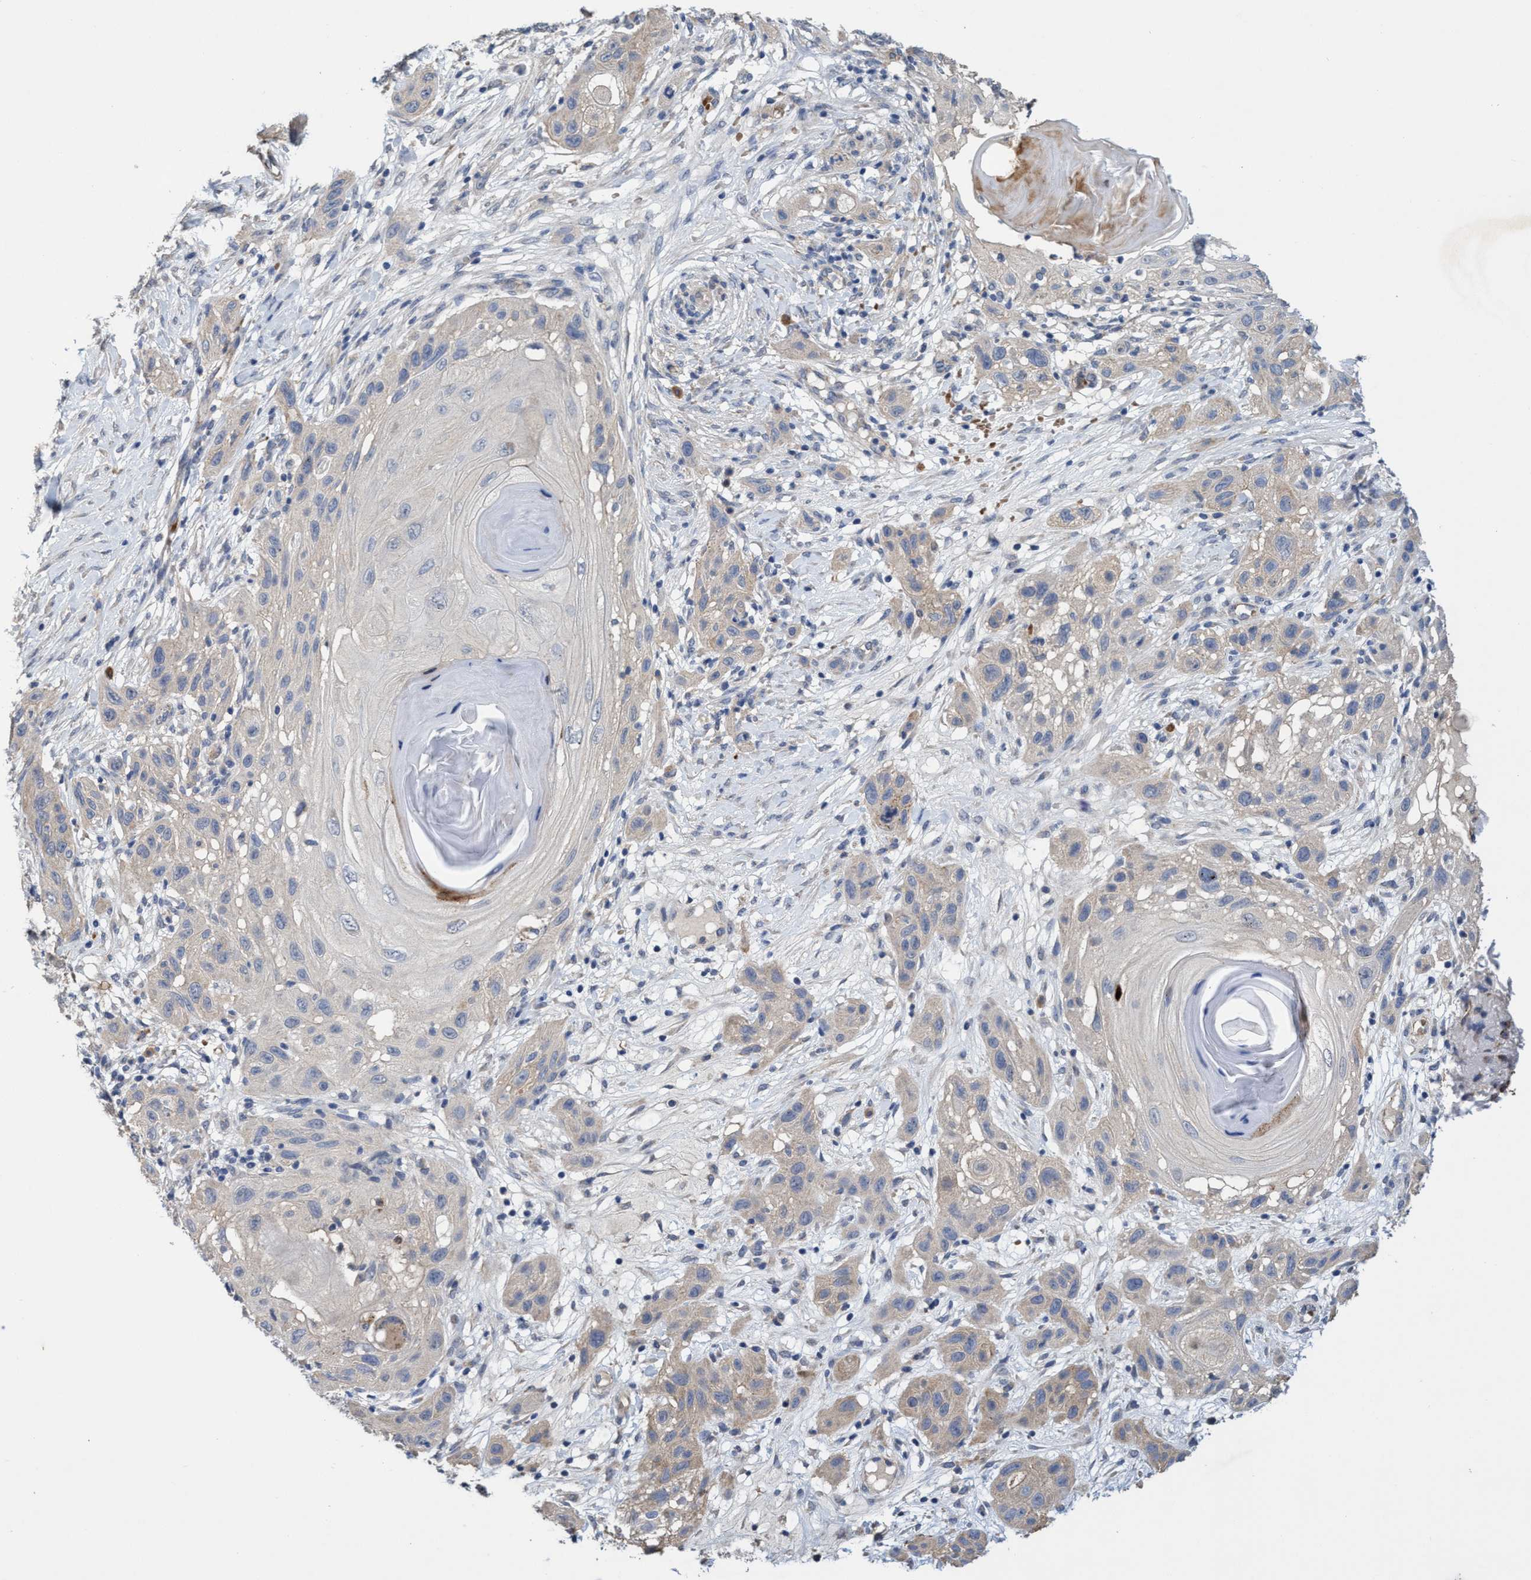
{"staining": {"intensity": "weak", "quantity": "25%-75%", "location": "cytoplasmic/membranous"}, "tissue": "skin cancer", "cell_type": "Tumor cells", "image_type": "cancer", "snomed": [{"axis": "morphology", "description": "Squamous cell carcinoma, NOS"}, {"axis": "topography", "description": "Skin"}], "caption": "IHC (DAB (3,3'-diaminobenzidine)) staining of squamous cell carcinoma (skin) reveals weak cytoplasmic/membranous protein expression in approximately 25%-75% of tumor cells.", "gene": "SEMA4D", "patient": {"sex": "female", "age": 96}}